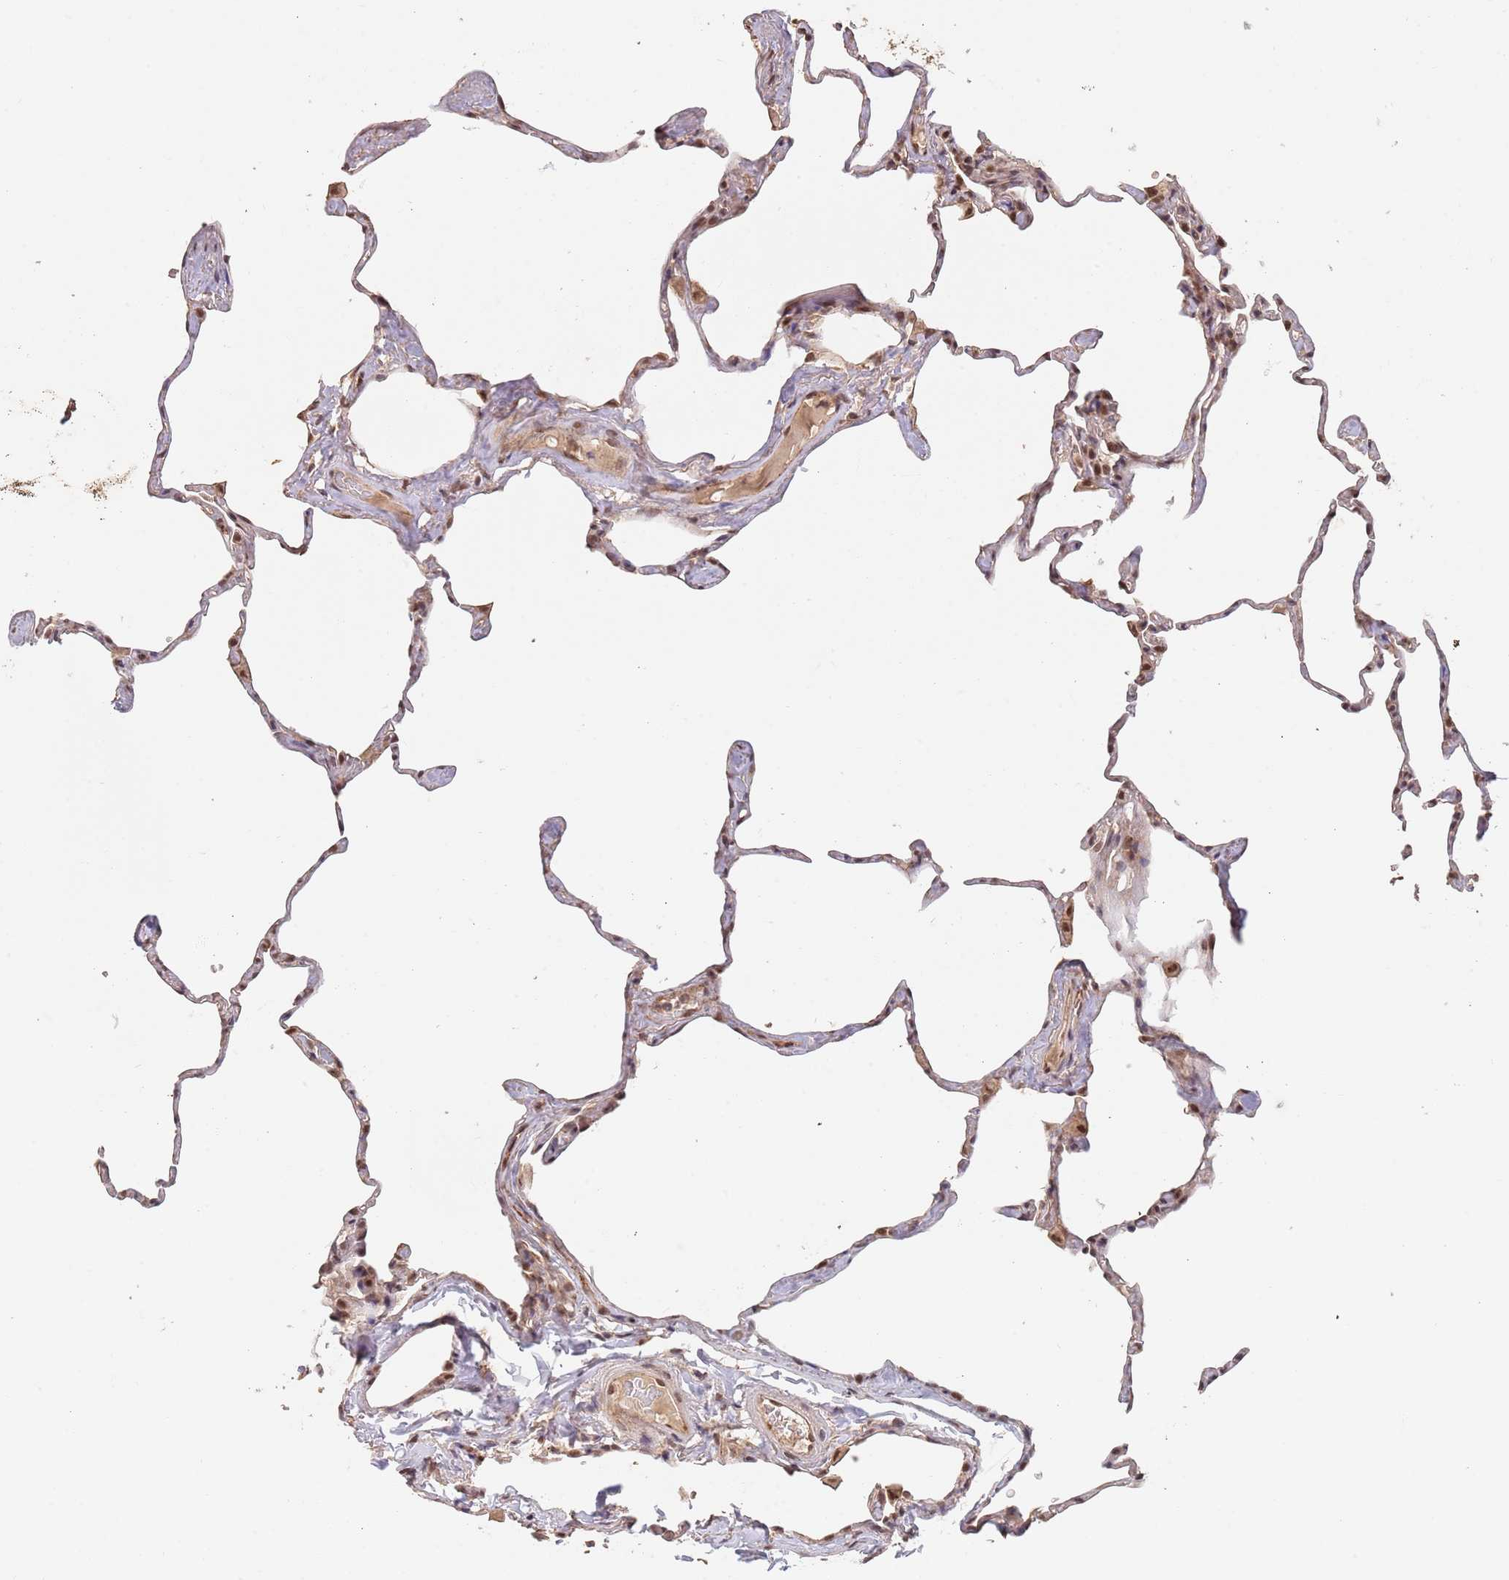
{"staining": {"intensity": "moderate", "quantity": "25%-75%", "location": "nuclear"}, "tissue": "lung", "cell_type": "Alveolar cells", "image_type": "normal", "snomed": [{"axis": "morphology", "description": "Normal tissue, NOS"}, {"axis": "topography", "description": "Lung"}], "caption": "Alveolar cells reveal medium levels of moderate nuclear staining in approximately 25%-75% of cells in unremarkable human lung. The staining is performed using DAB brown chromogen to label protein expression. The nuclei are counter-stained blue using hematoxylin.", "gene": "RFXANK", "patient": {"sex": "male", "age": 65}}